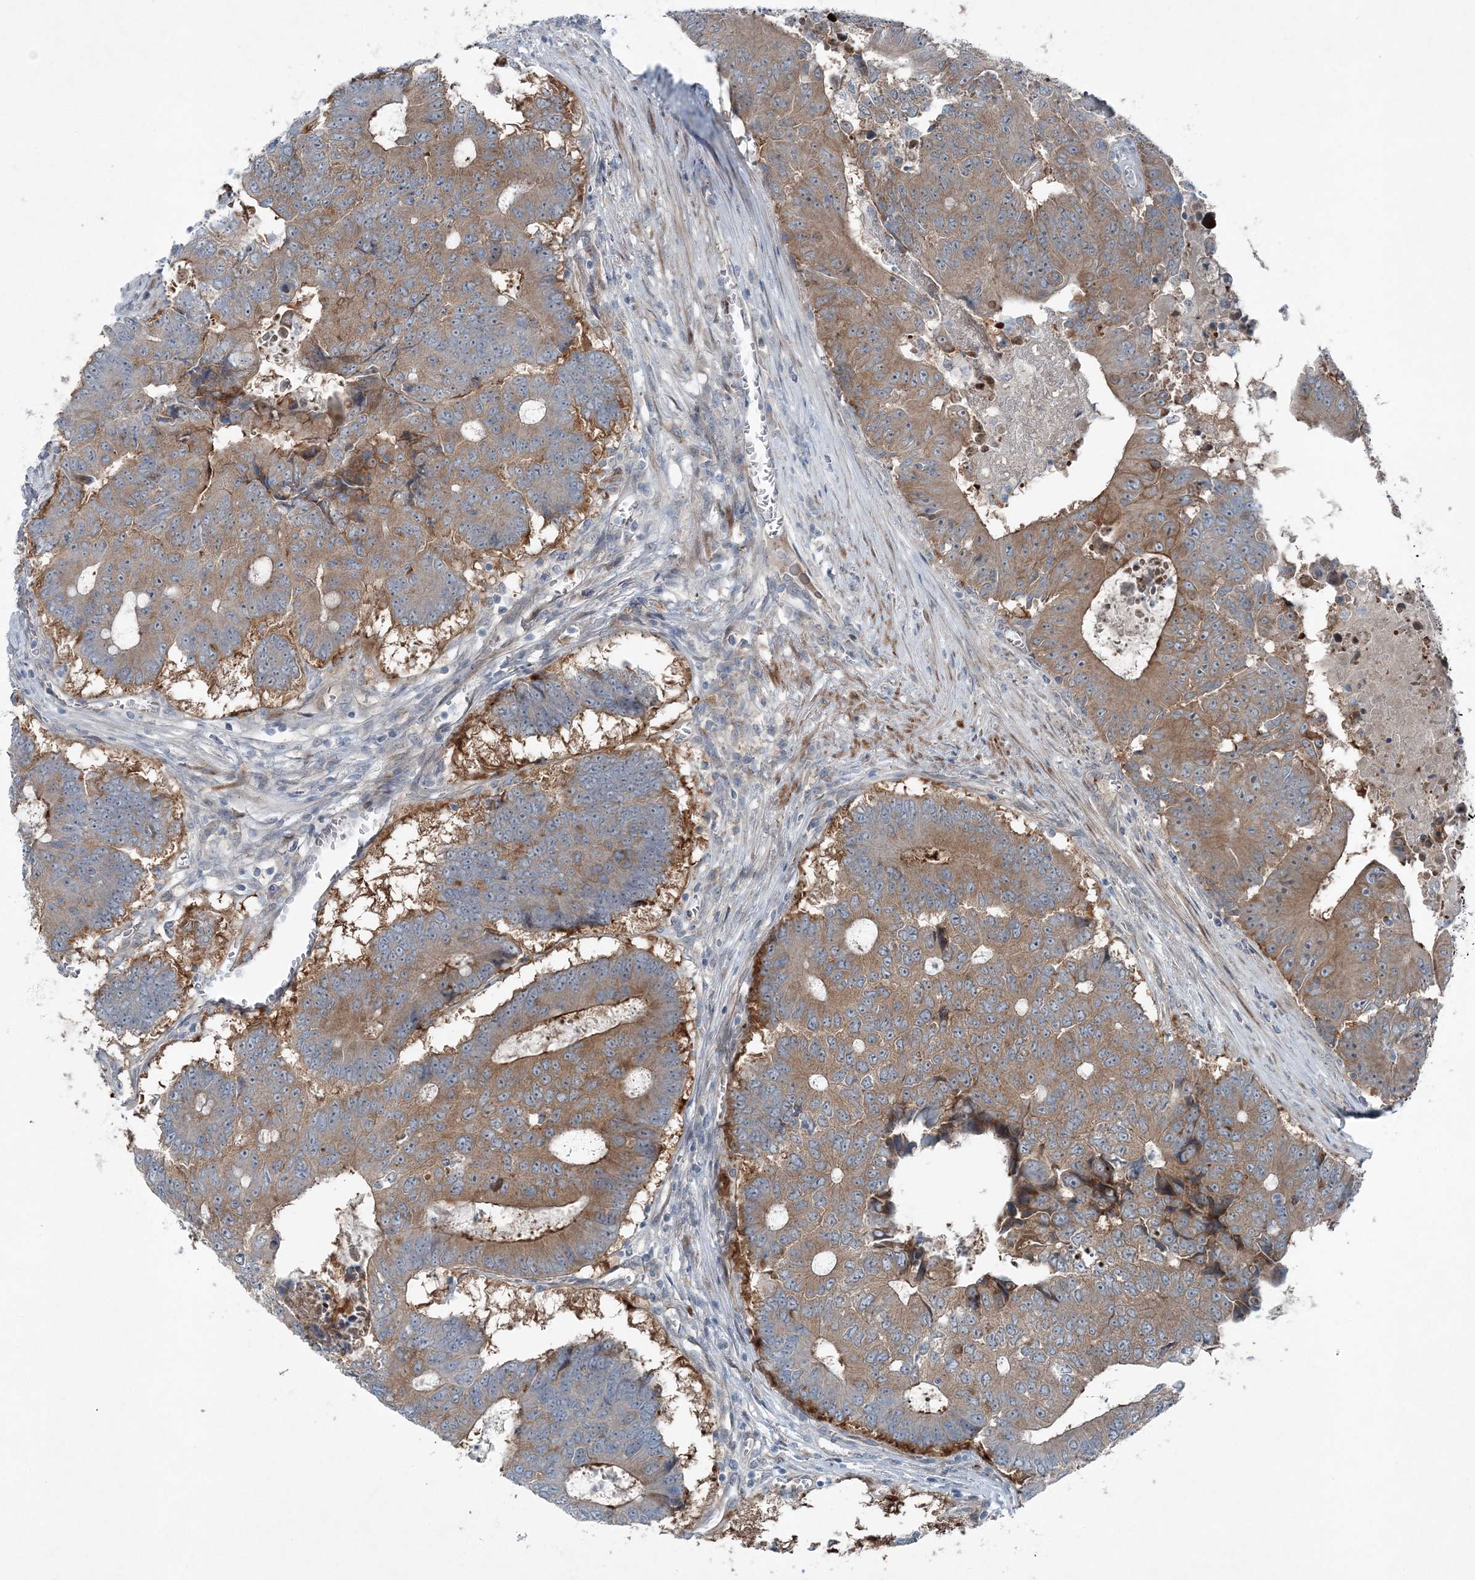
{"staining": {"intensity": "moderate", "quantity": ">75%", "location": "cytoplasmic/membranous"}, "tissue": "colorectal cancer", "cell_type": "Tumor cells", "image_type": "cancer", "snomed": [{"axis": "morphology", "description": "Adenocarcinoma, NOS"}, {"axis": "topography", "description": "Colon"}], "caption": "The micrograph shows staining of colorectal adenocarcinoma, revealing moderate cytoplasmic/membranous protein staining (brown color) within tumor cells.", "gene": "KIAA1586", "patient": {"sex": "male", "age": 87}}